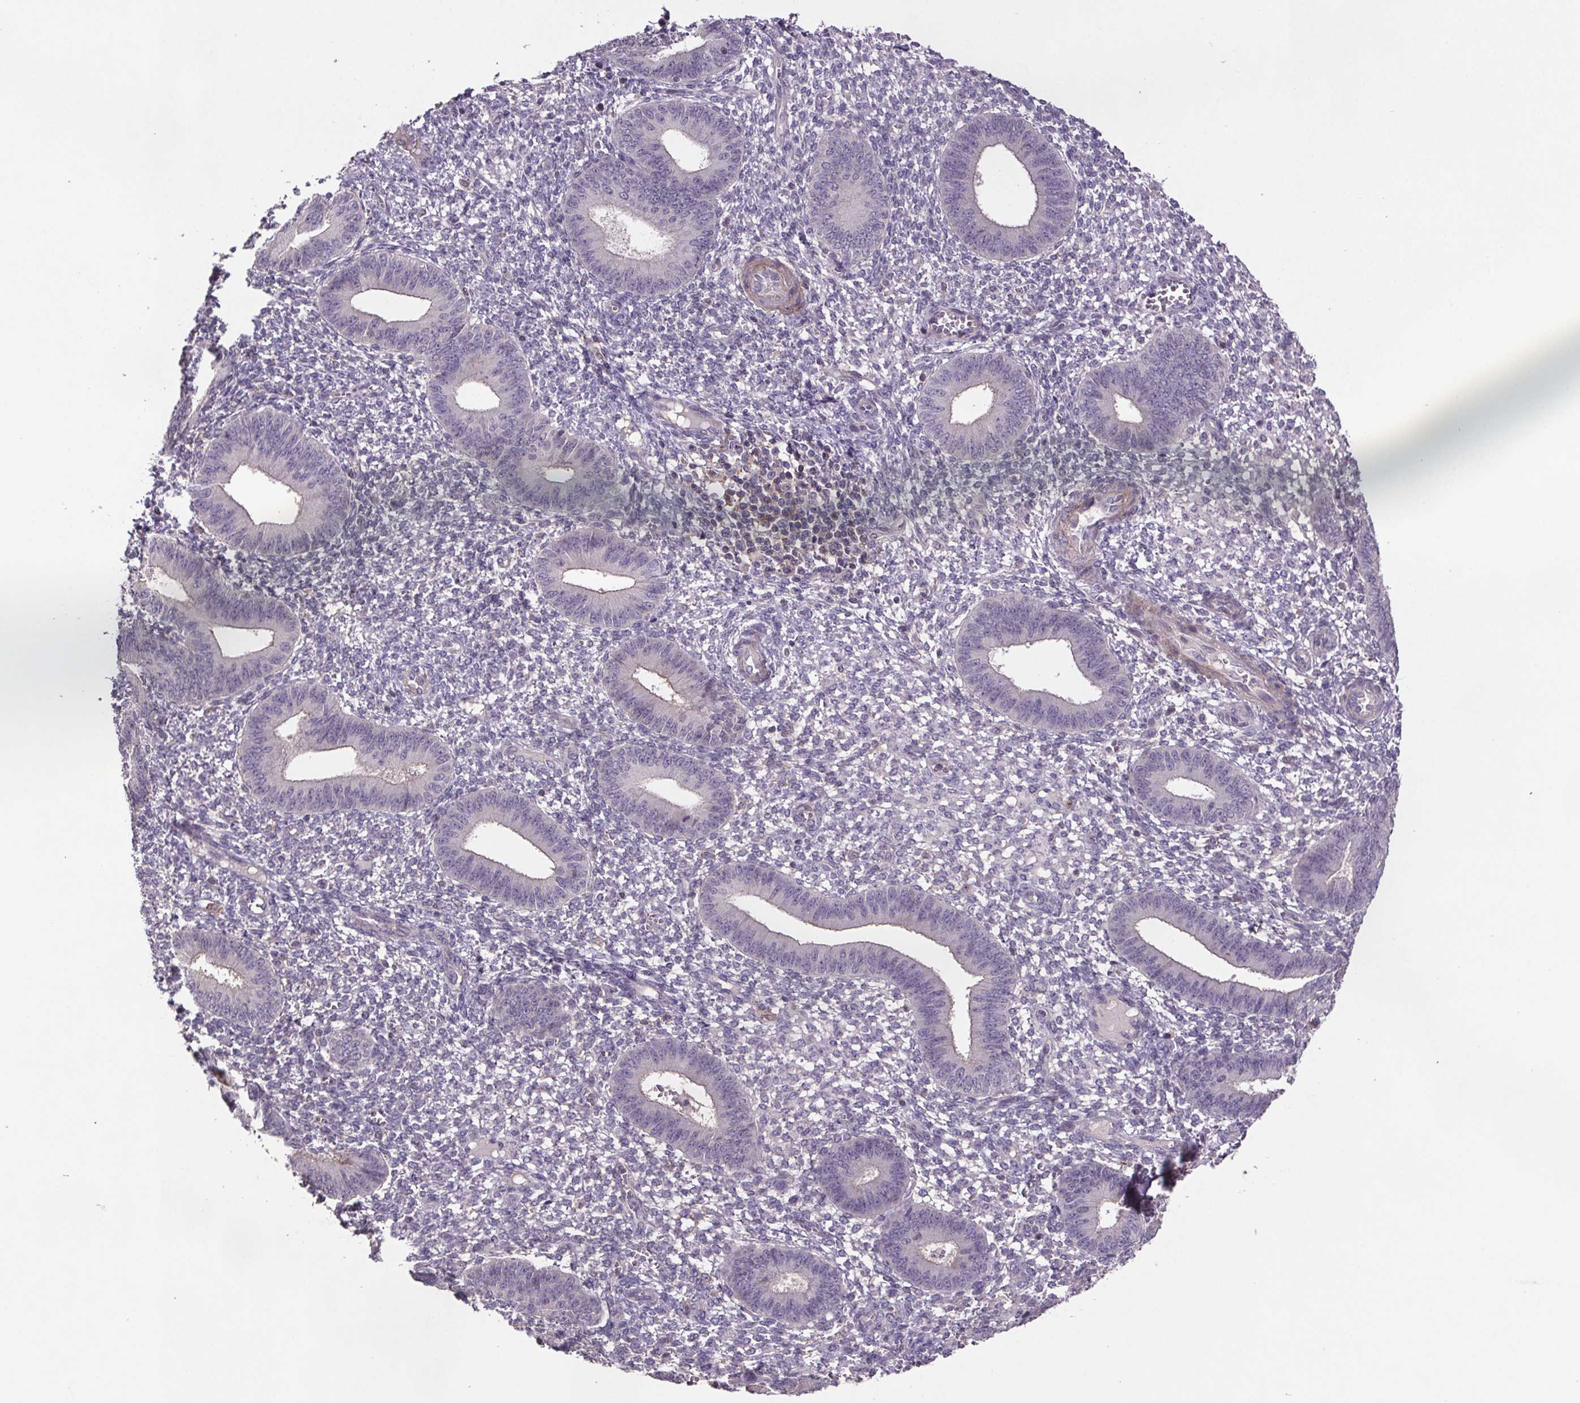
{"staining": {"intensity": "negative", "quantity": "none", "location": "none"}, "tissue": "endometrium", "cell_type": "Cells in endometrial stroma", "image_type": "normal", "snomed": [{"axis": "morphology", "description": "Normal tissue, NOS"}, {"axis": "topography", "description": "Endometrium"}], "caption": "Immunohistochemistry of unremarkable endometrium exhibits no staining in cells in endometrial stroma.", "gene": "CLN3", "patient": {"sex": "female", "age": 42}}